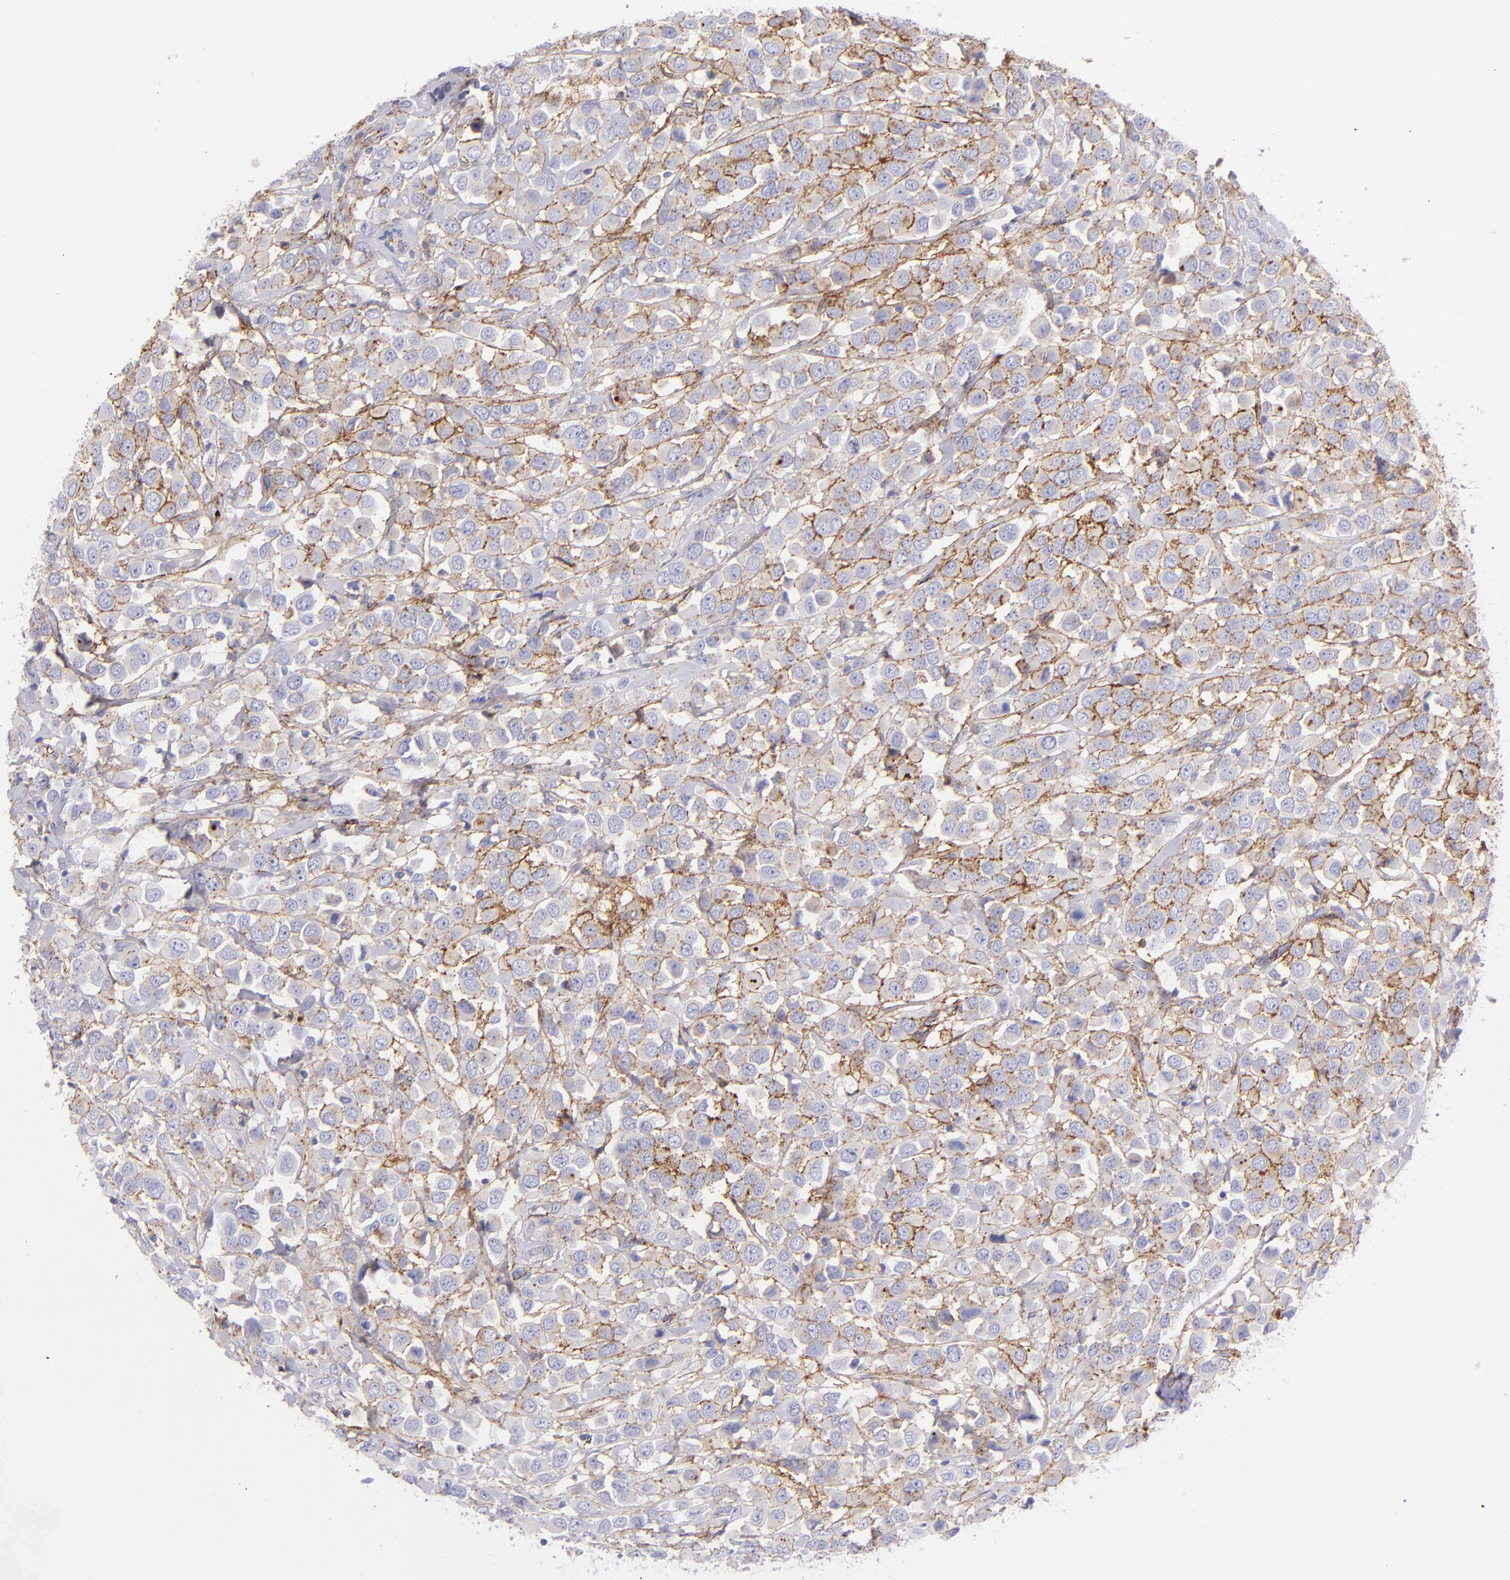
{"staining": {"intensity": "moderate", "quantity": ">75%", "location": "cytoplasmic/membranous"}, "tissue": "breast cancer", "cell_type": "Tumor cells", "image_type": "cancer", "snomed": [{"axis": "morphology", "description": "Duct carcinoma"}, {"axis": "topography", "description": "Breast"}], "caption": "Brown immunohistochemical staining in breast cancer (infiltrating ductal carcinoma) displays moderate cytoplasmic/membranous expression in about >75% of tumor cells.", "gene": "CD81", "patient": {"sex": "female", "age": 61}}